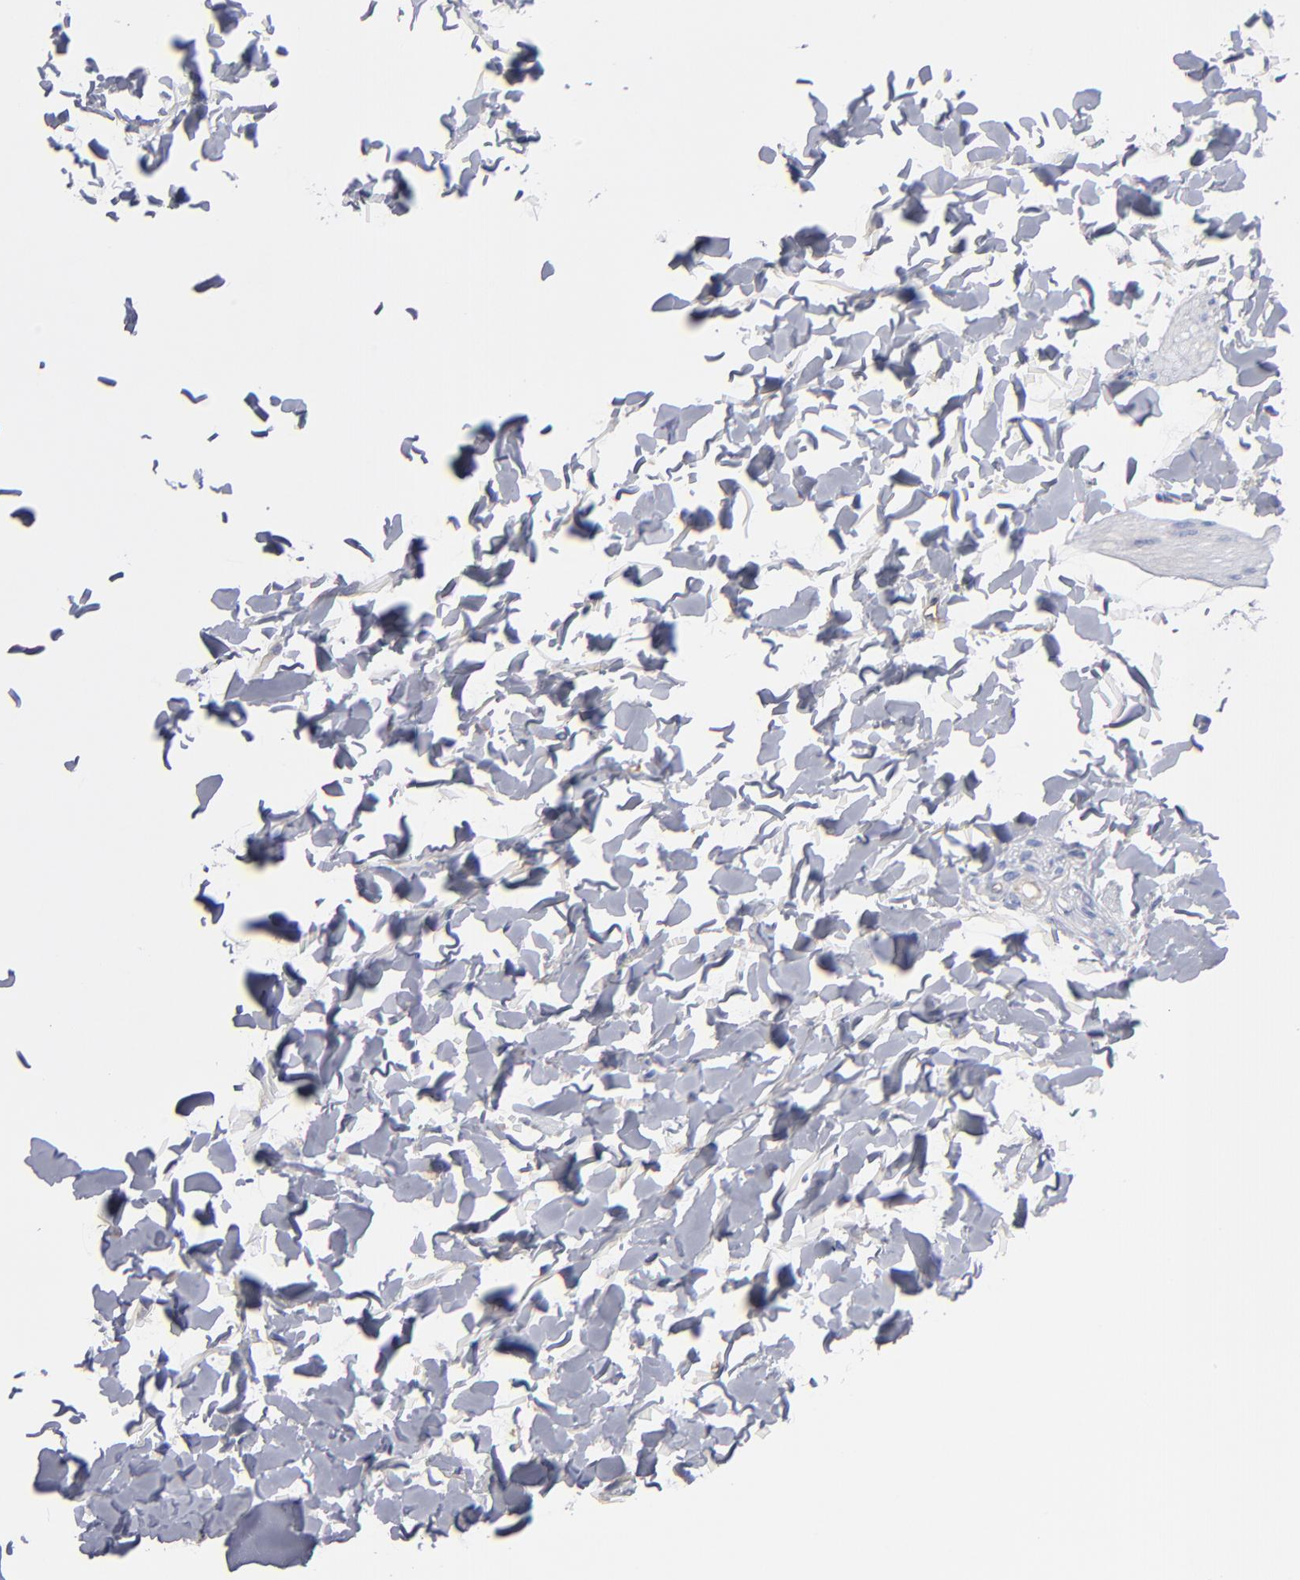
{"staining": {"intensity": "negative", "quantity": "none", "location": "none"}, "tissue": "skin", "cell_type": "Fibroblasts", "image_type": "normal", "snomed": [{"axis": "morphology", "description": "Normal tissue, NOS"}, {"axis": "topography", "description": "Skin"}], "caption": "This is a image of IHC staining of normal skin, which shows no expression in fibroblasts.", "gene": "TM4SF1", "patient": {"sex": "female", "age": 4}}